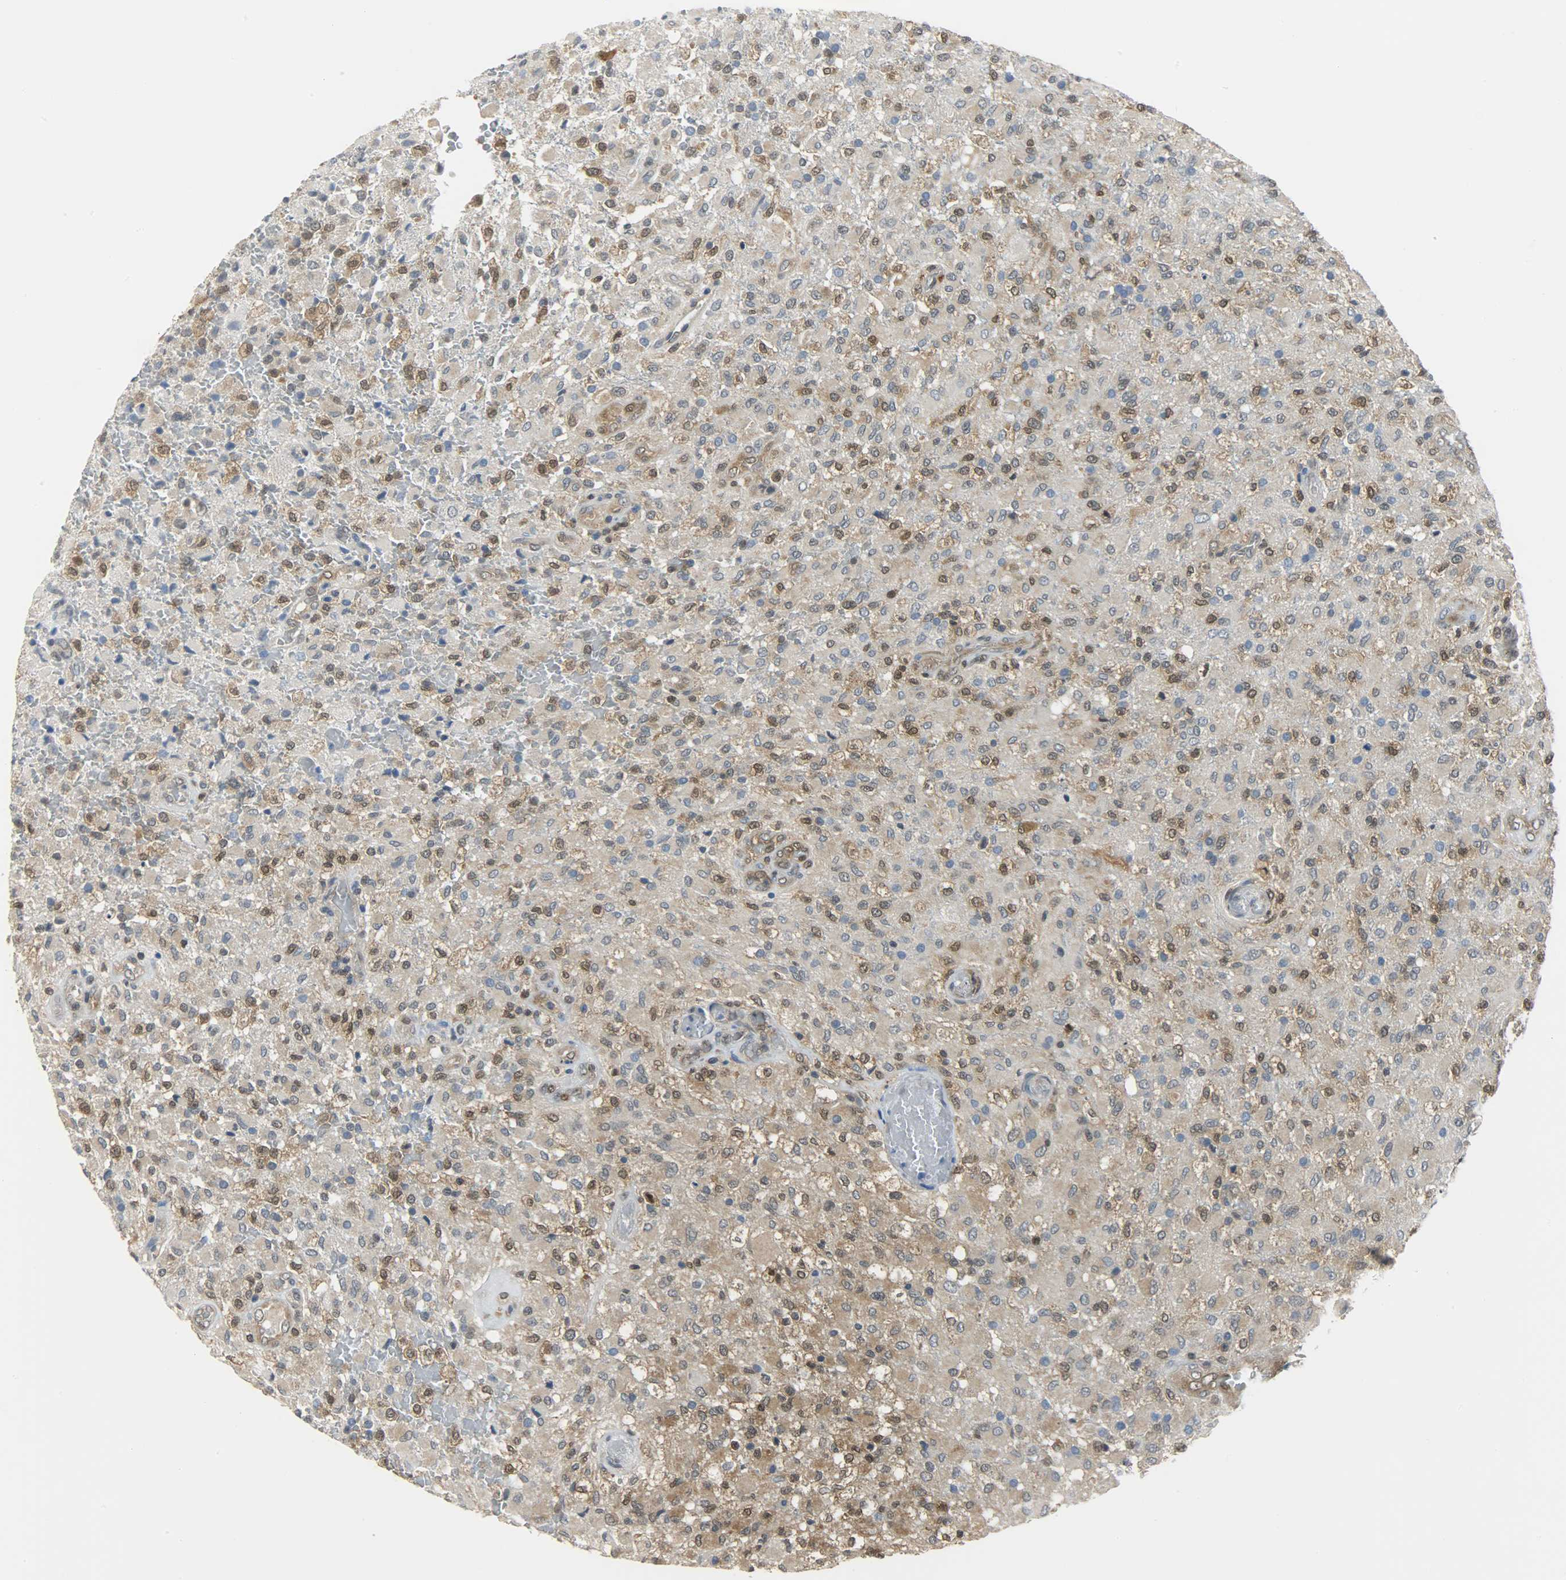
{"staining": {"intensity": "strong", "quantity": ">75%", "location": "cytoplasmic/membranous,nuclear"}, "tissue": "glioma", "cell_type": "Tumor cells", "image_type": "cancer", "snomed": [{"axis": "morphology", "description": "Glioma, malignant, High grade"}, {"axis": "topography", "description": "Brain"}], "caption": "Malignant glioma (high-grade) tissue displays strong cytoplasmic/membranous and nuclear positivity in about >75% of tumor cells, visualized by immunohistochemistry.", "gene": "EIF4EBP1", "patient": {"sex": "male", "age": 71}}